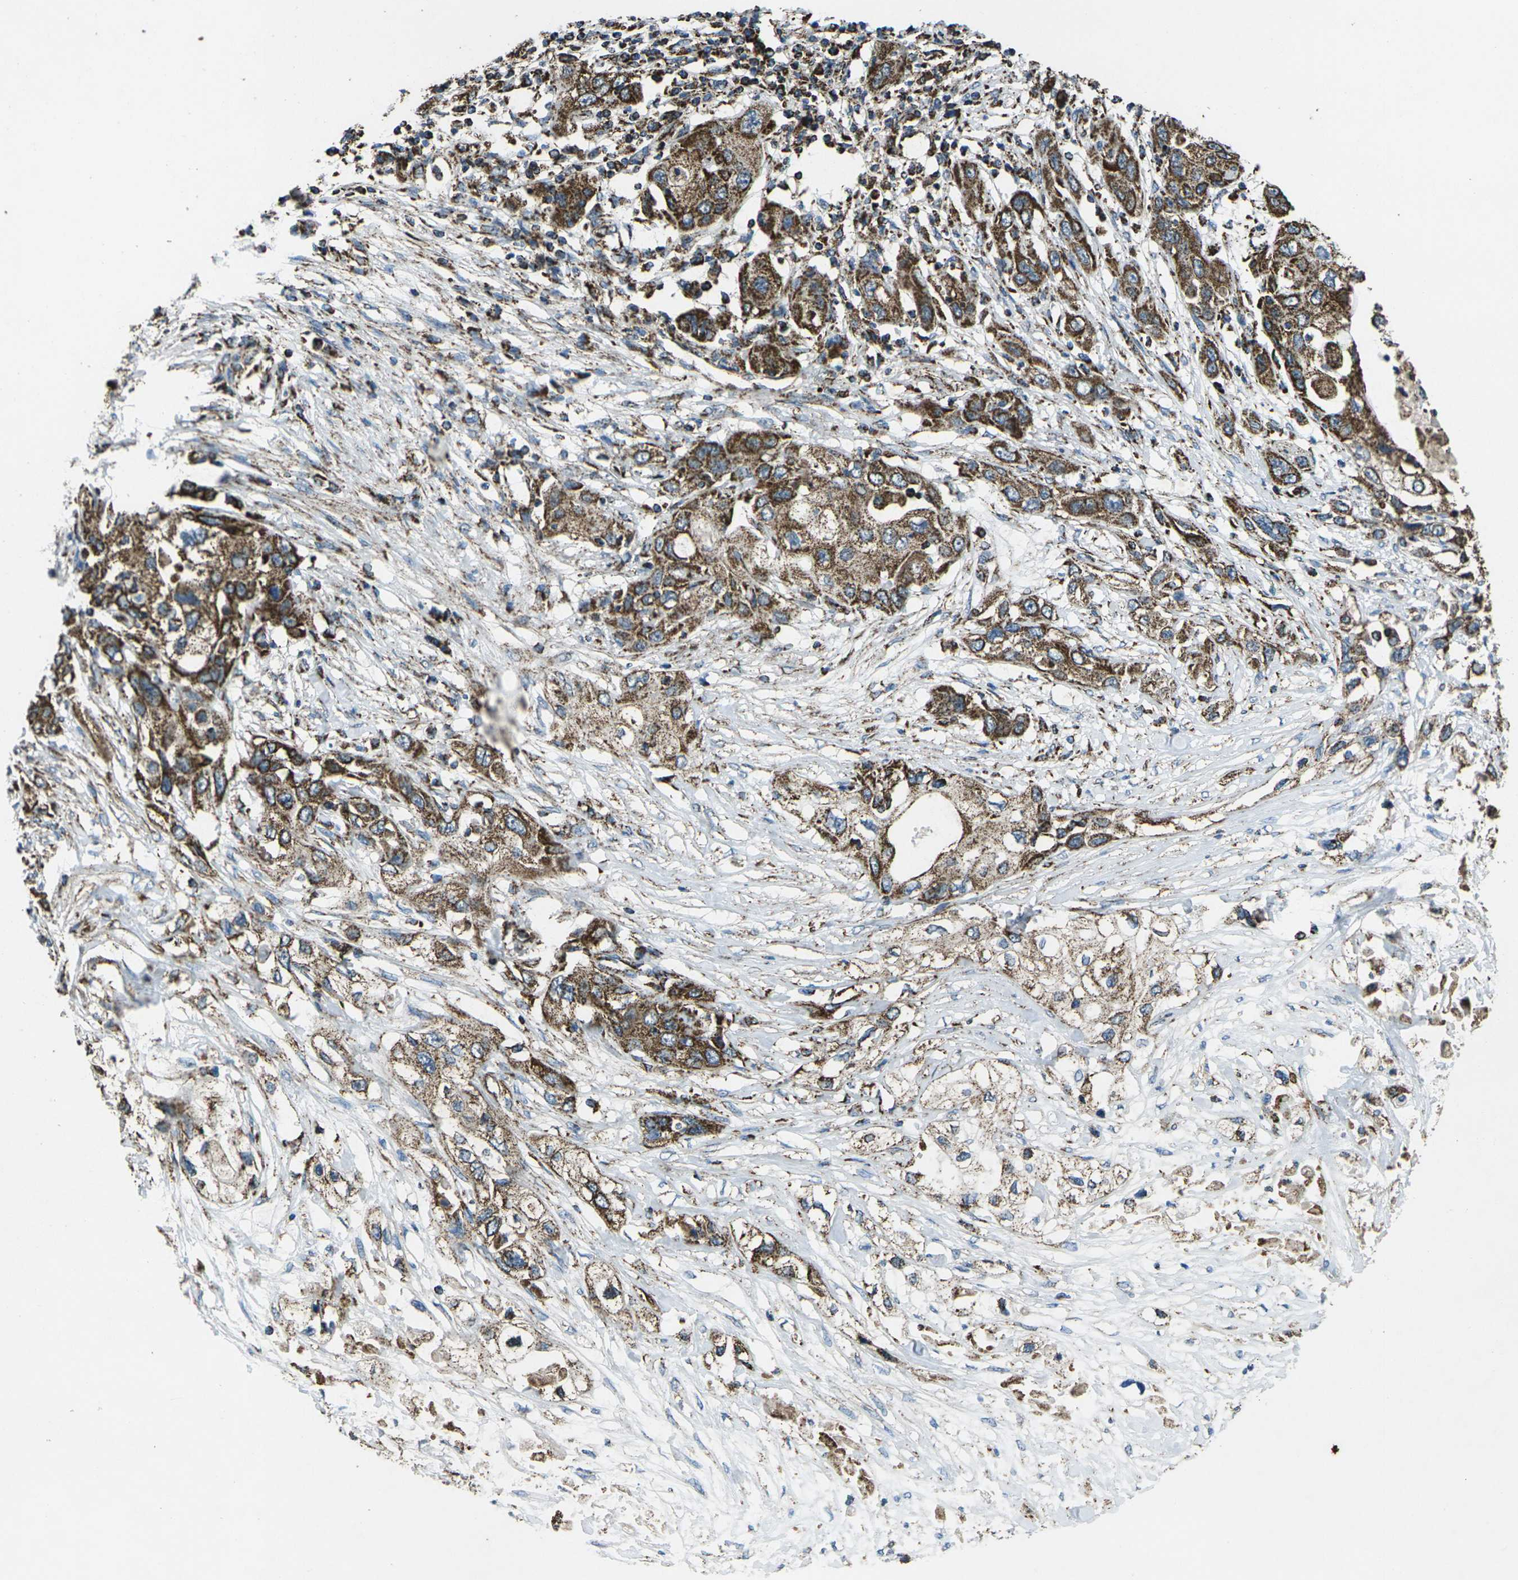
{"staining": {"intensity": "moderate", "quantity": ">75%", "location": "cytoplasmic/membranous"}, "tissue": "pancreatic cancer", "cell_type": "Tumor cells", "image_type": "cancer", "snomed": [{"axis": "morphology", "description": "Adenocarcinoma, NOS"}, {"axis": "topography", "description": "Pancreas"}], "caption": "A photomicrograph showing moderate cytoplasmic/membranous expression in about >75% of tumor cells in pancreatic cancer, as visualized by brown immunohistochemical staining.", "gene": "KLHL5", "patient": {"sex": "female", "age": 70}}